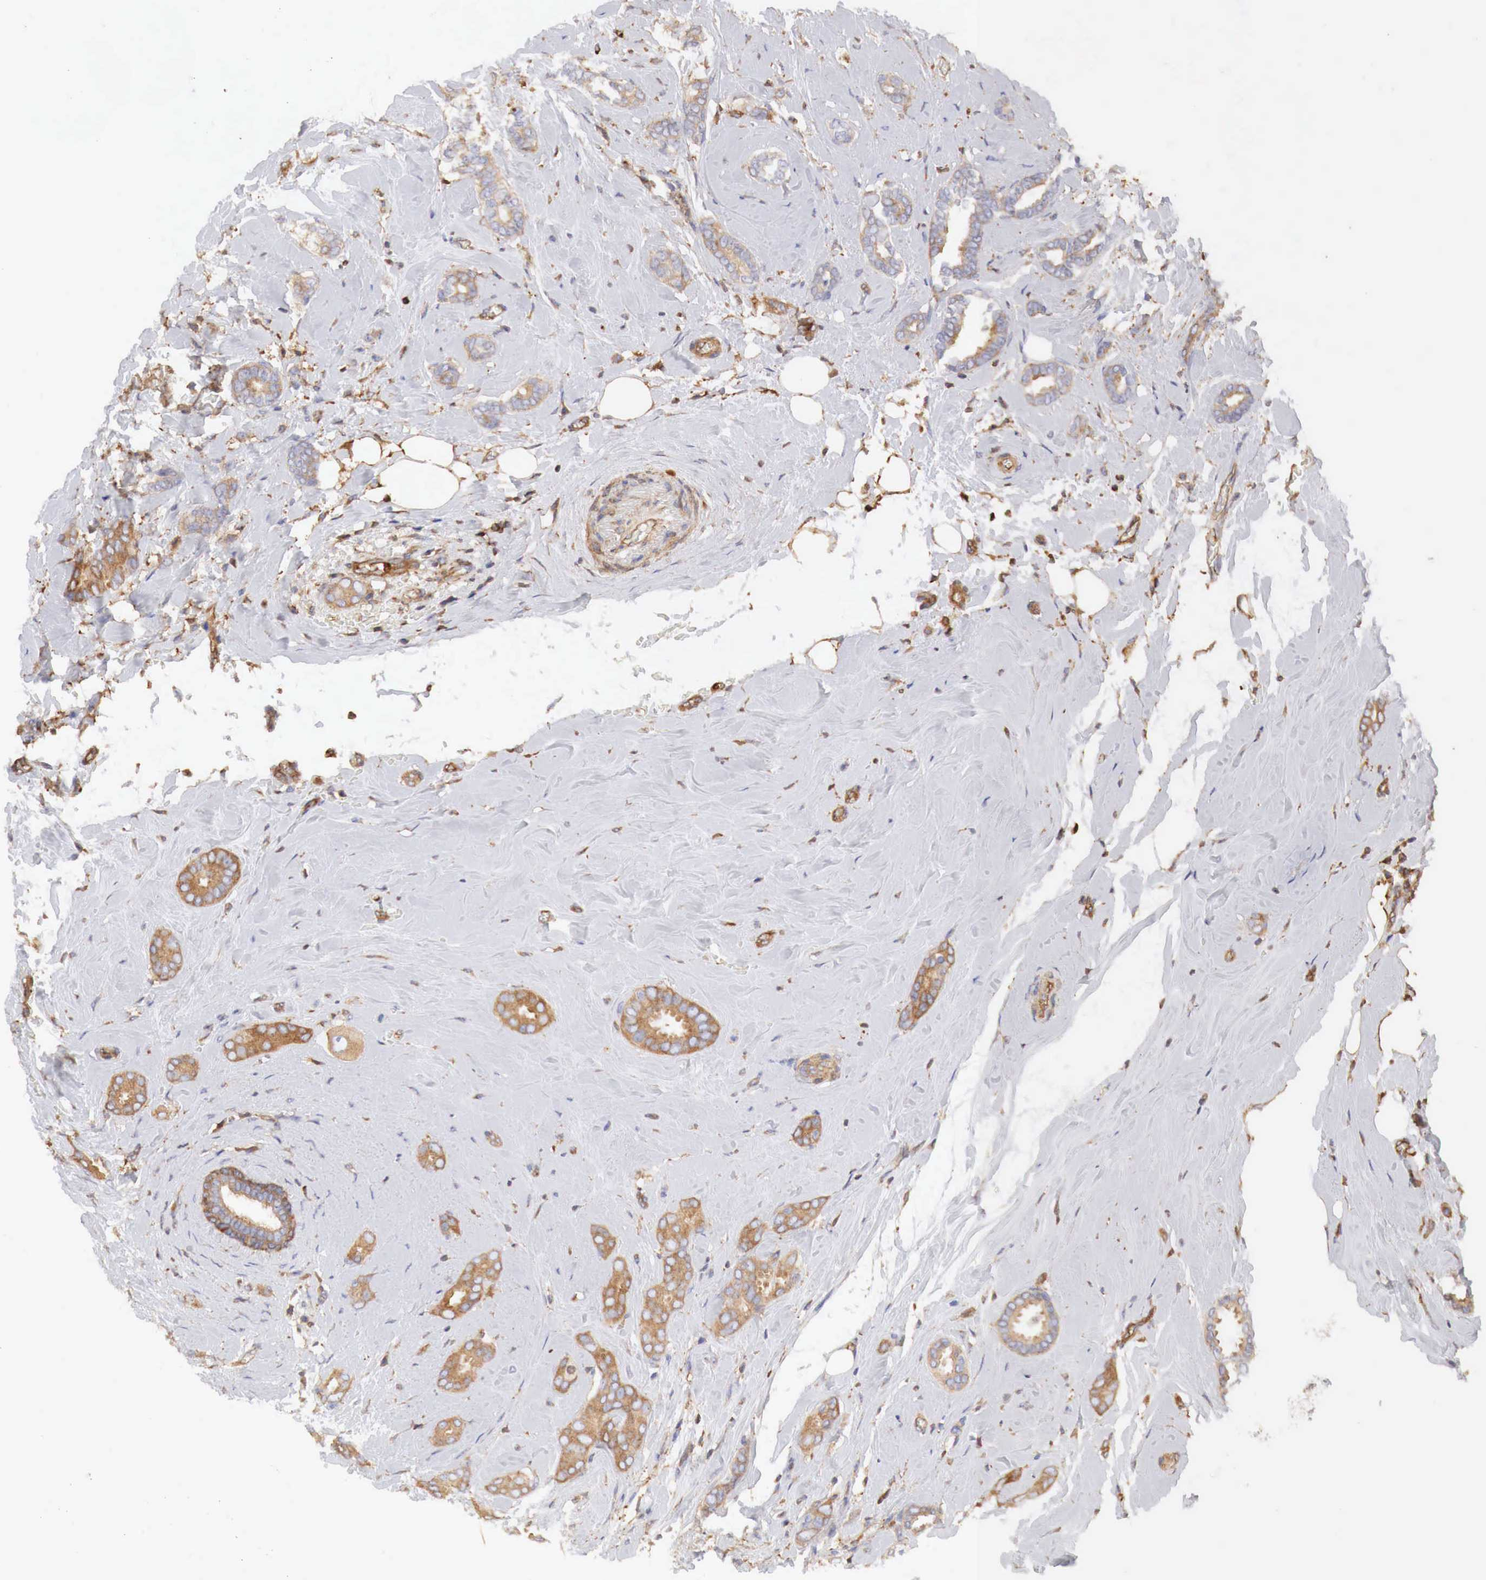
{"staining": {"intensity": "moderate", "quantity": ">75%", "location": "cytoplasmic/membranous"}, "tissue": "breast cancer", "cell_type": "Tumor cells", "image_type": "cancer", "snomed": [{"axis": "morphology", "description": "Duct carcinoma"}, {"axis": "topography", "description": "Breast"}], "caption": "Infiltrating ductal carcinoma (breast) tissue displays moderate cytoplasmic/membranous staining in approximately >75% of tumor cells, visualized by immunohistochemistry. (DAB (3,3'-diaminobenzidine) = brown stain, brightfield microscopy at high magnification).", "gene": "G6PD", "patient": {"sex": "female", "age": 50}}